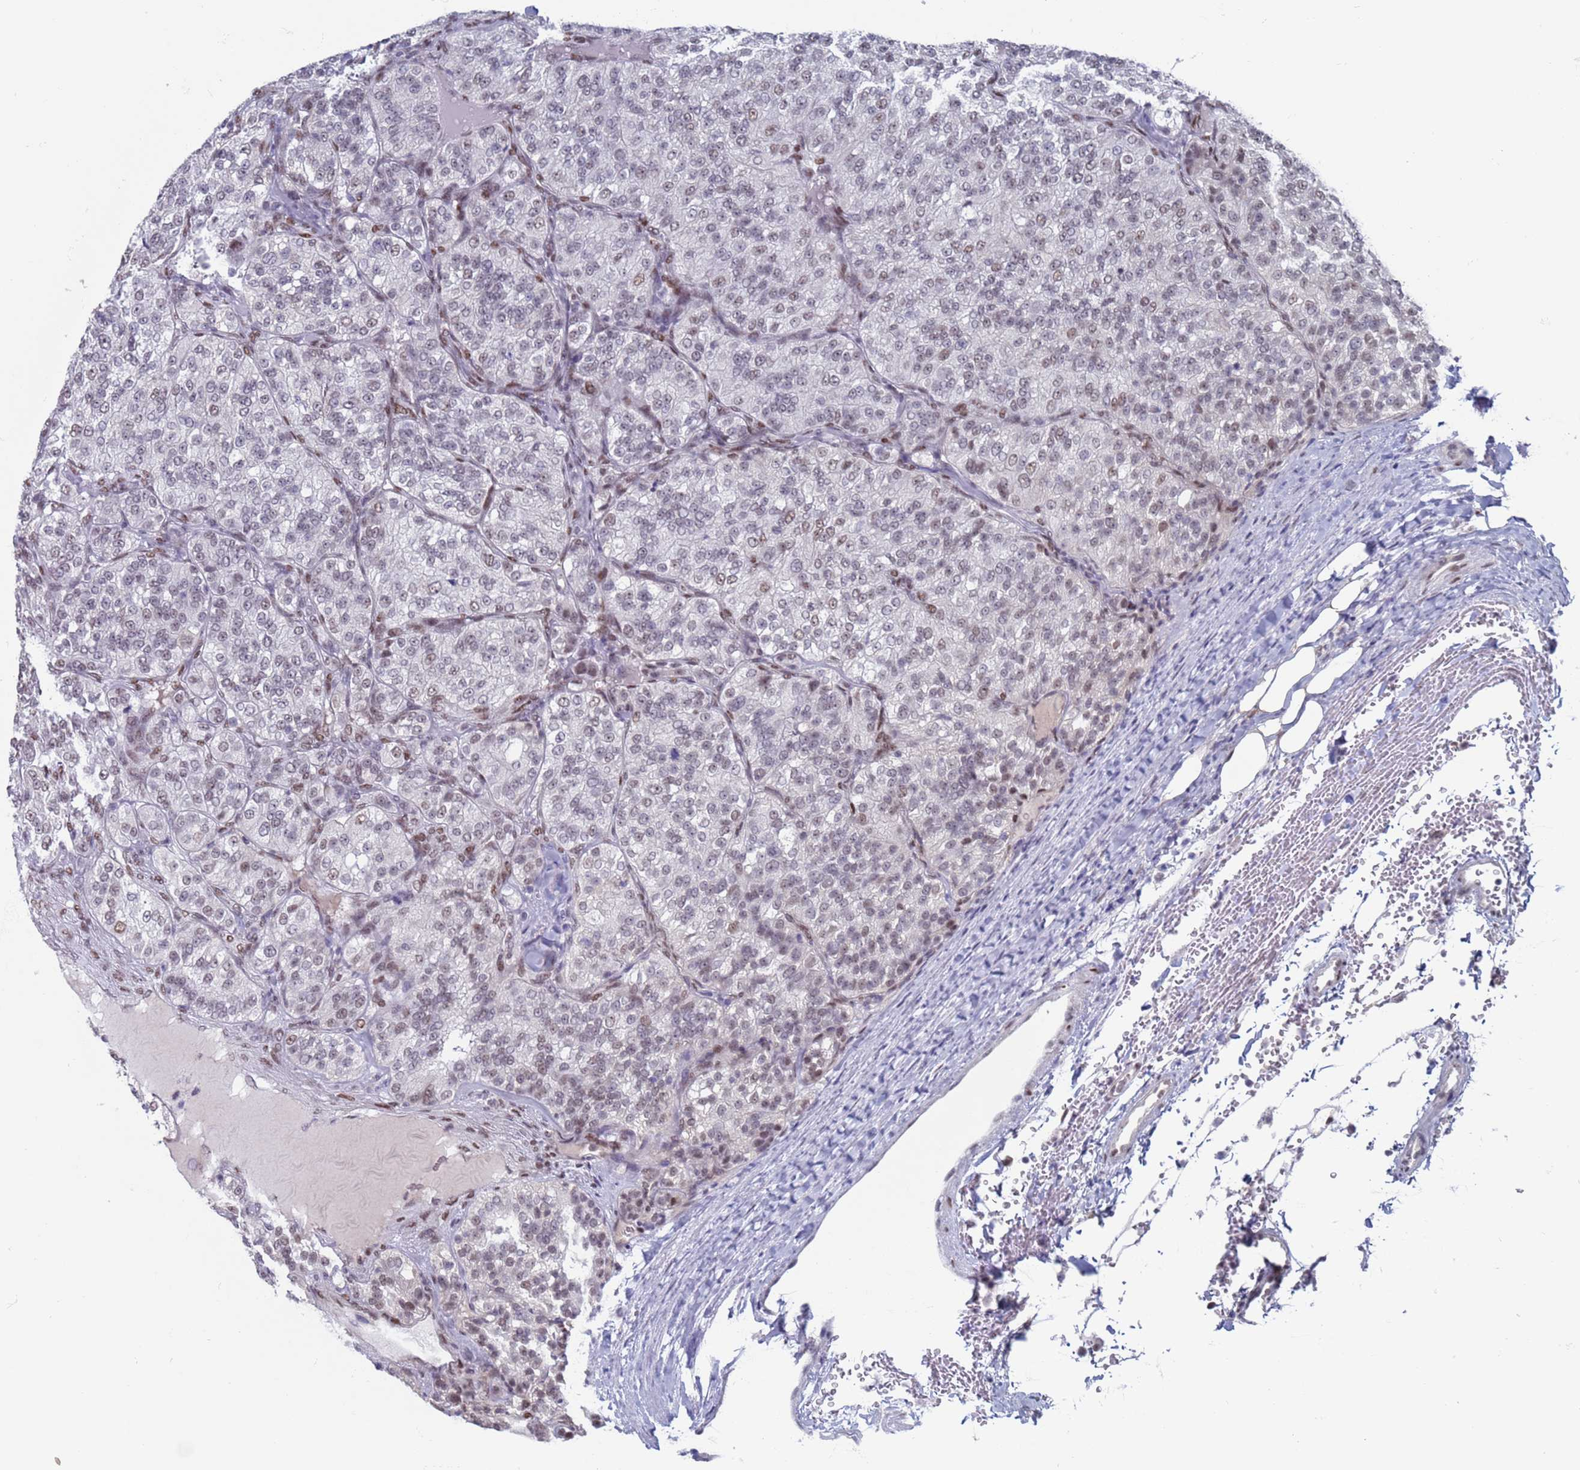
{"staining": {"intensity": "weak", "quantity": "<25%", "location": "nuclear"}, "tissue": "renal cancer", "cell_type": "Tumor cells", "image_type": "cancer", "snomed": [{"axis": "morphology", "description": "Adenocarcinoma, NOS"}, {"axis": "topography", "description": "Kidney"}], "caption": "IHC image of neoplastic tissue: human renal adenocarcinoma stained with DAB (3,3'-diaminobenzidine) displays no significant protein positivity in tumor cells.", "gene": "SAE1", "patient": {"sex": "female", "age": 63}}